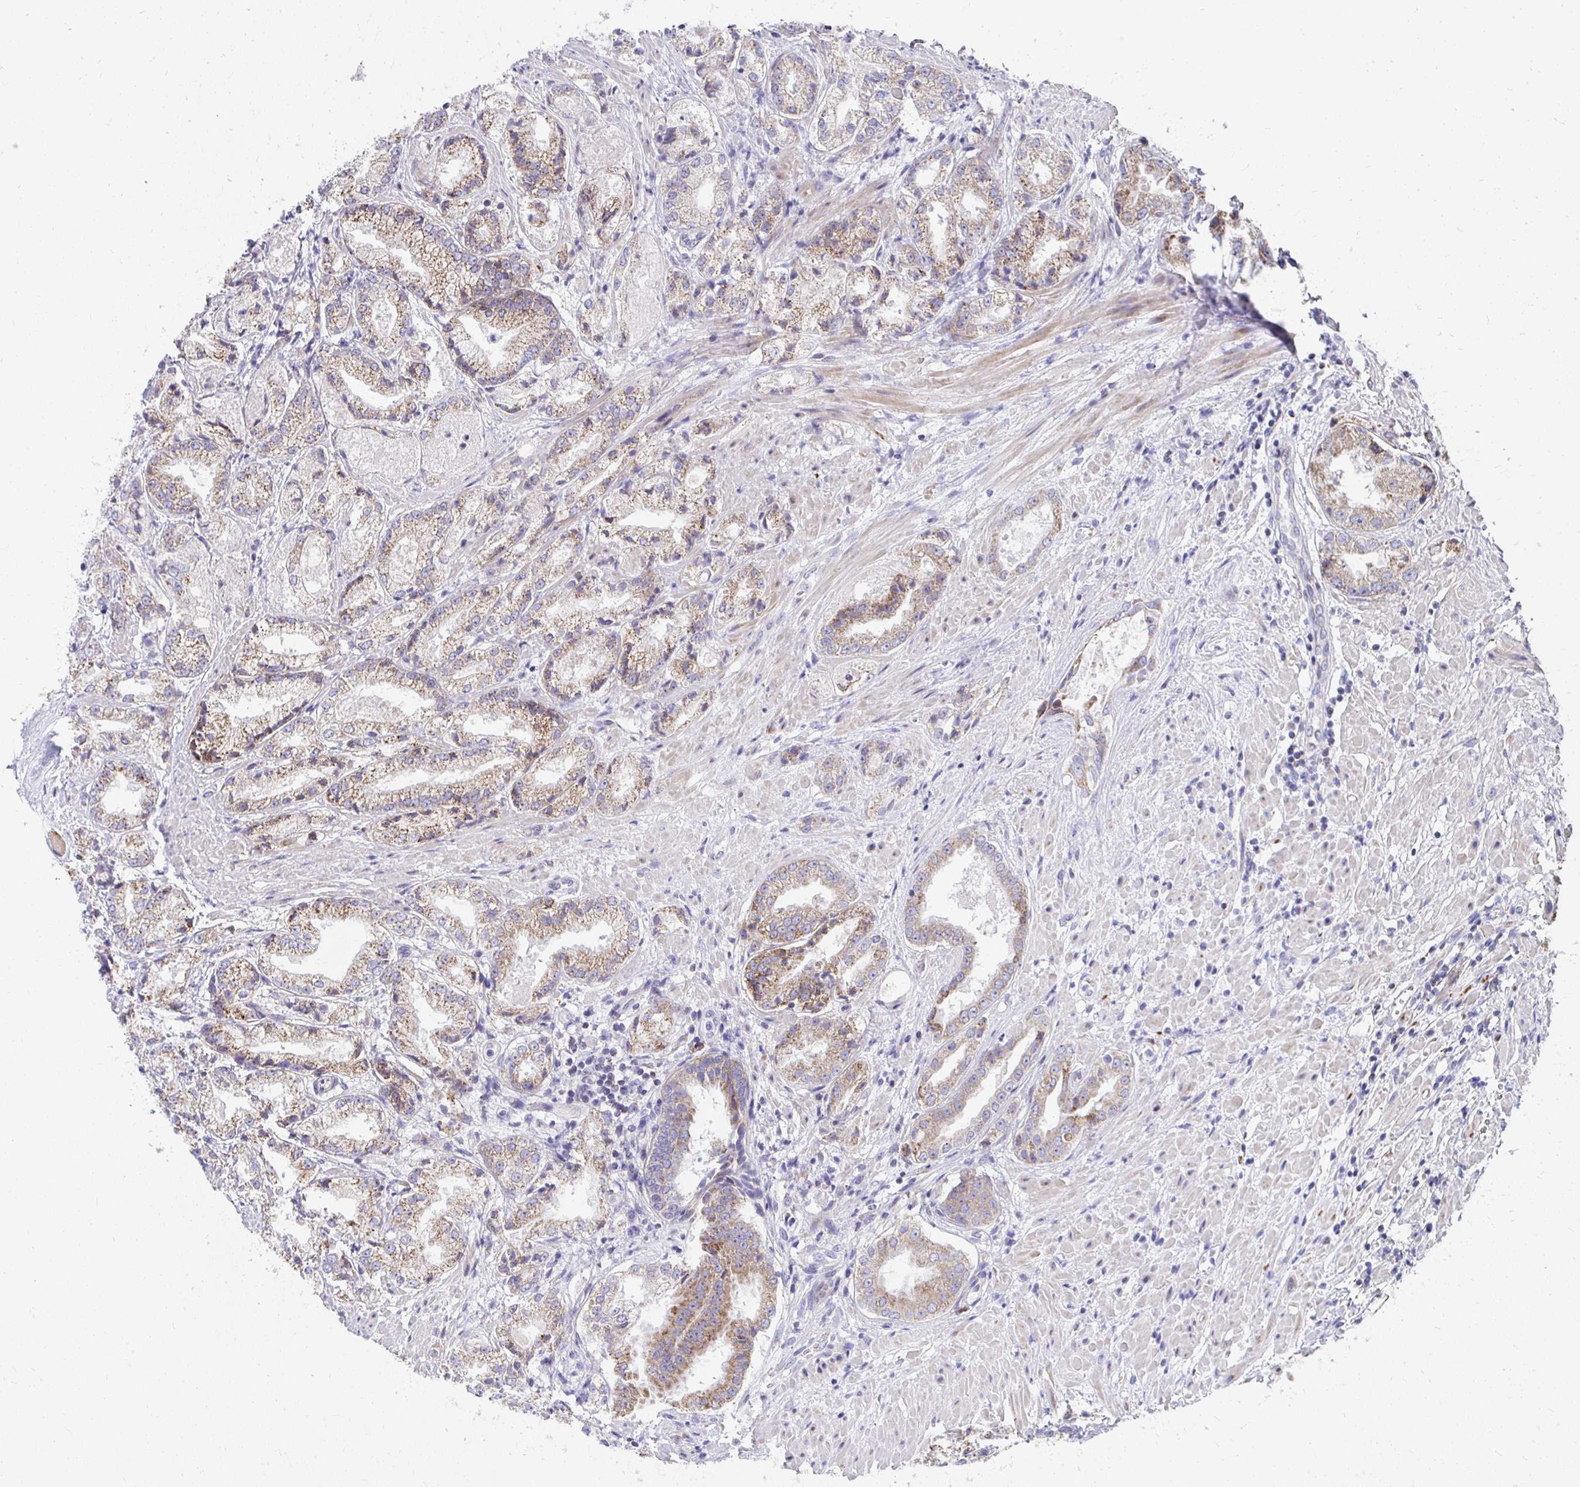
{"staining": {"intensity": "moderate", "quantity": ">75%", "location": "cytoplasmic/membranous"}, "tissue": "prostate cancer", "cell_type": "Tumor cells", "image_type": "cancer", "snomed": [{"axis": "morphology", "description": "Adenocarcinoma, High grade"}, {"axis": "topography", "description": "Prostate"}], "caption": "Adenocarcinoma (high-grade) (prostate) tissue exhibits moderate cytoplasmic/membranous positivity in approximately >75% of tumor cells", "gene": "IL37", "patient": {"sex": "male", "age": 61}}